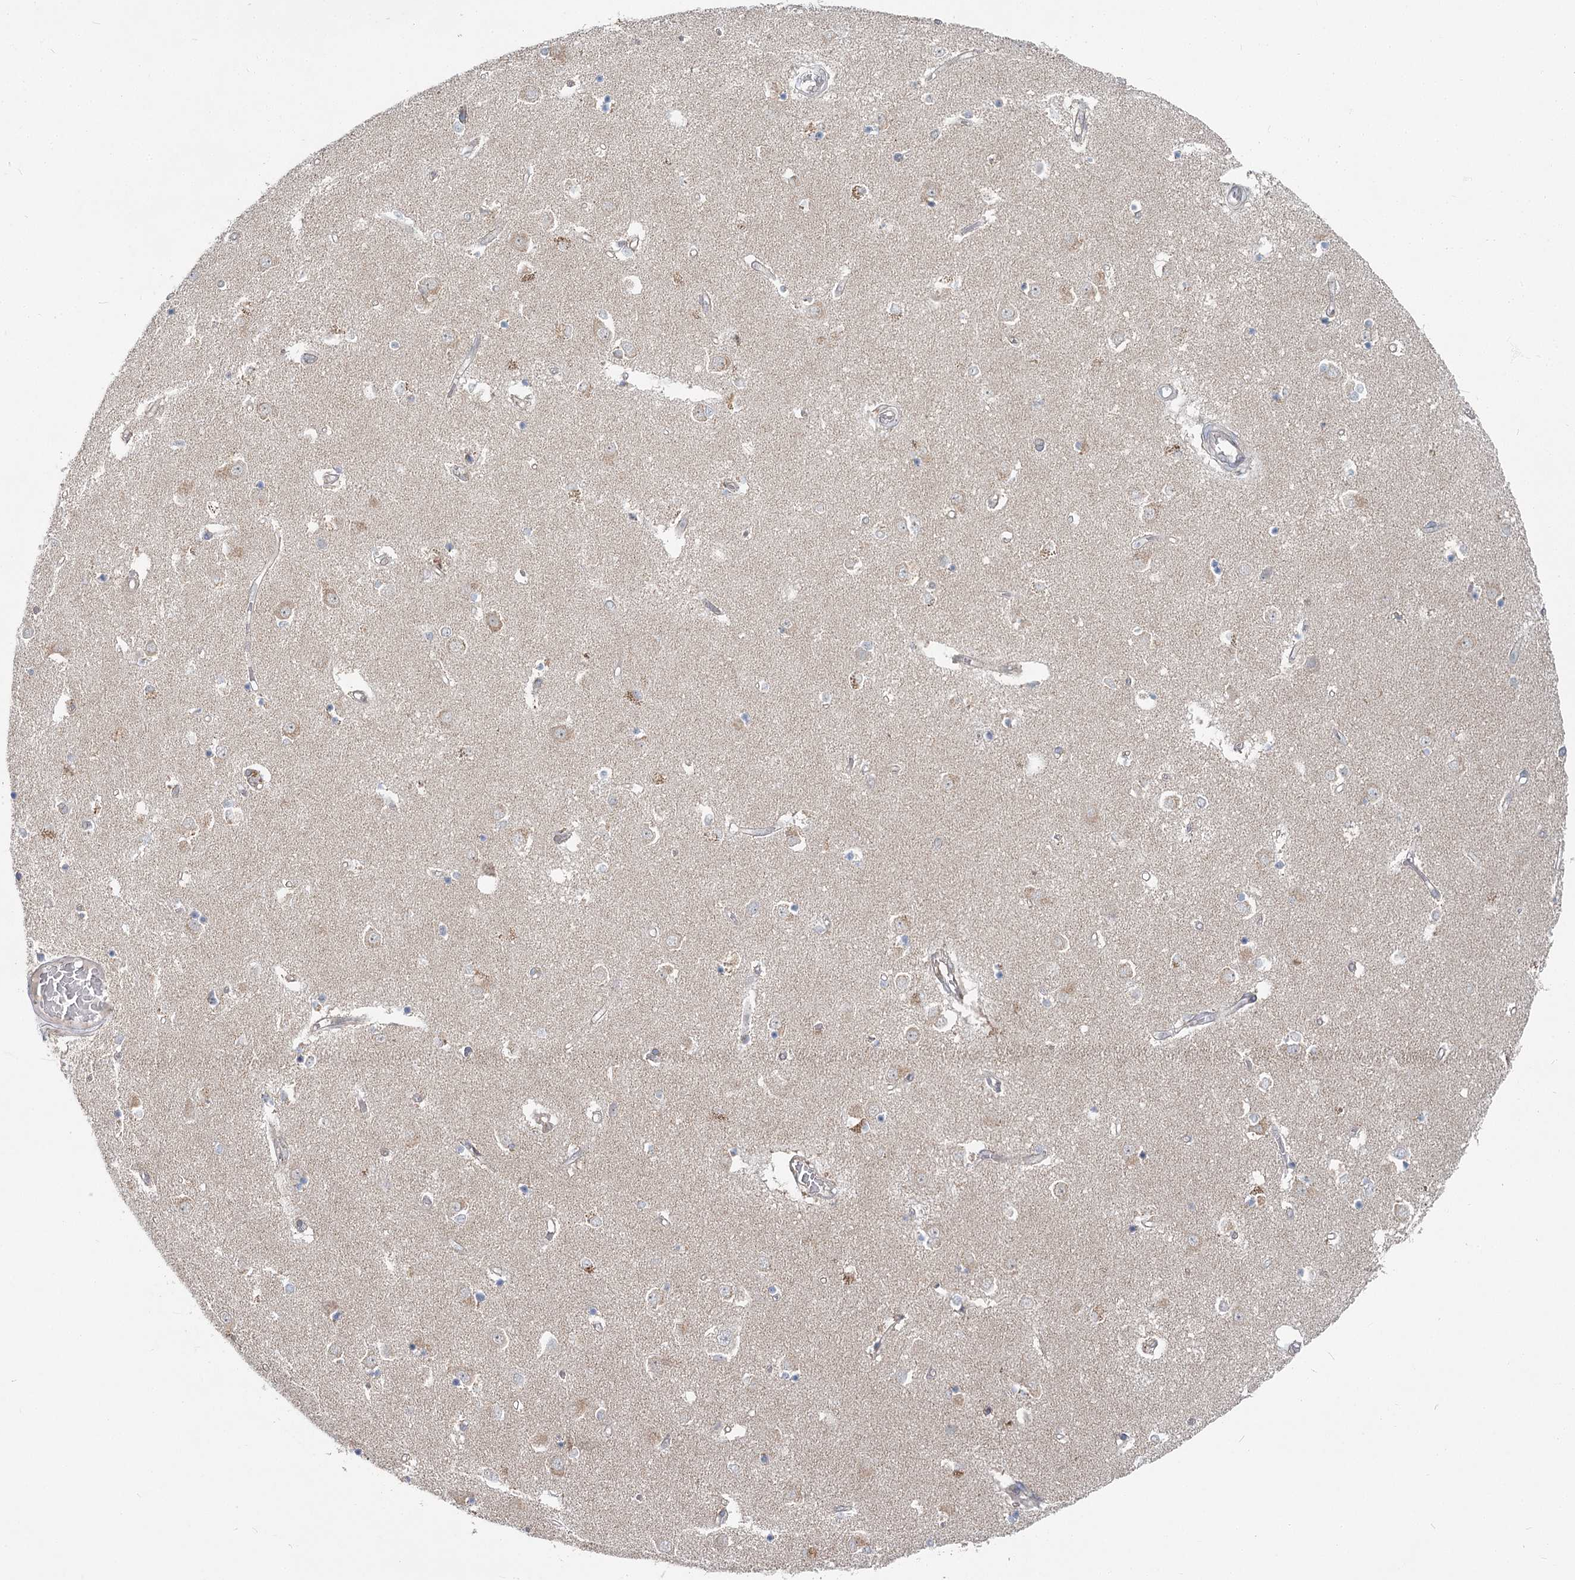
{"staining": {"intensity": "negative", "quantity": "none", "location": "none"}, "tissue": "caudate", "cell_type": "Glial cells", "image_type": "normal", "snomed": [{"axis": "morphology", "description": "Normal tissue, NOS"}, {"axis": "topography", "description": "Lateral ventricle wall"}], "caption": "Photomicrograph shows no protein staining in glial cells of benign caudate. Brightfield microscopy of immunohistochemistry stained with DAB (3,3'-diaminobenzidine) (brown) and hematoxylin (blue), captured at high magnification.", "gene": "THNSL1", "patient": {"sex": "male", "age": 45}}